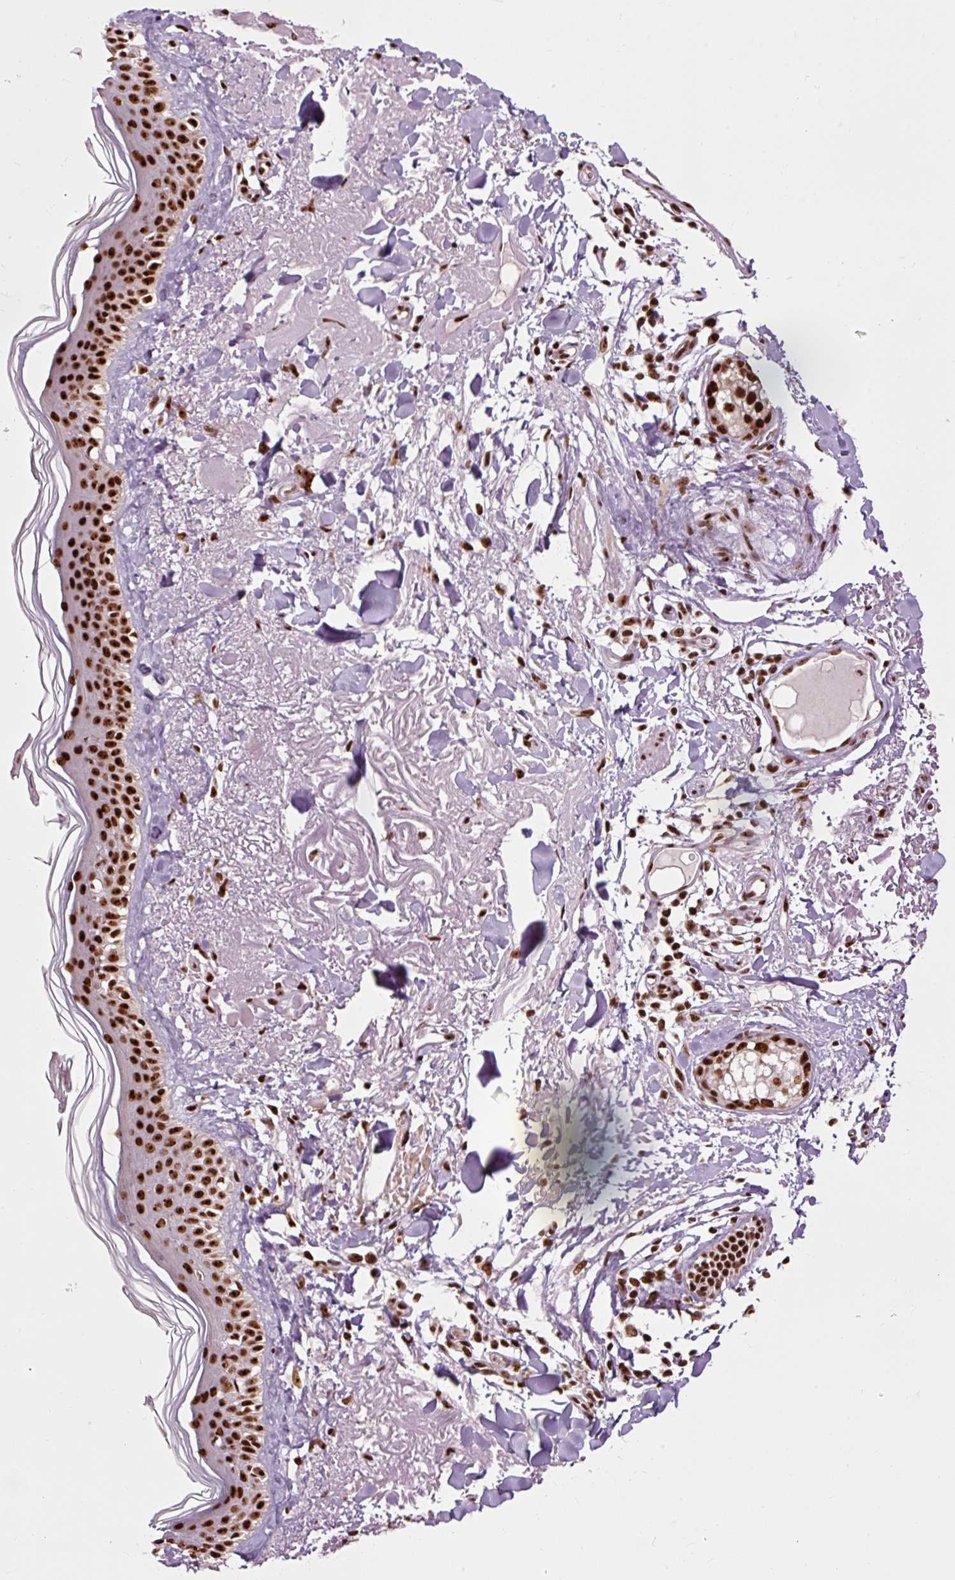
{"staining": {"intensity": "strong", "quantity": ">75%", "location": "nuclear"}, "tissue": "skin", "cell_type": "Fibroblasts", "image_type": "normal", "snomed": [{"axis": "morphology", "description": "Normal tissue, NOS"}, {"axis": "morphology", "description": "Malignant melanoma, NOS"}, {"axis": "topography", "description": "Skin"}], "caption": "DAB (3,3'-diaminobenzidine) immunohistochemical staining of normal skin demonstrates strong nuclear protein staining in approximately >75% of fibroblasts. (IHC, brightfield microscopy, high magnification).", "gene": "ZBTB44", "patient": {"sex": "male", "age": 80}}